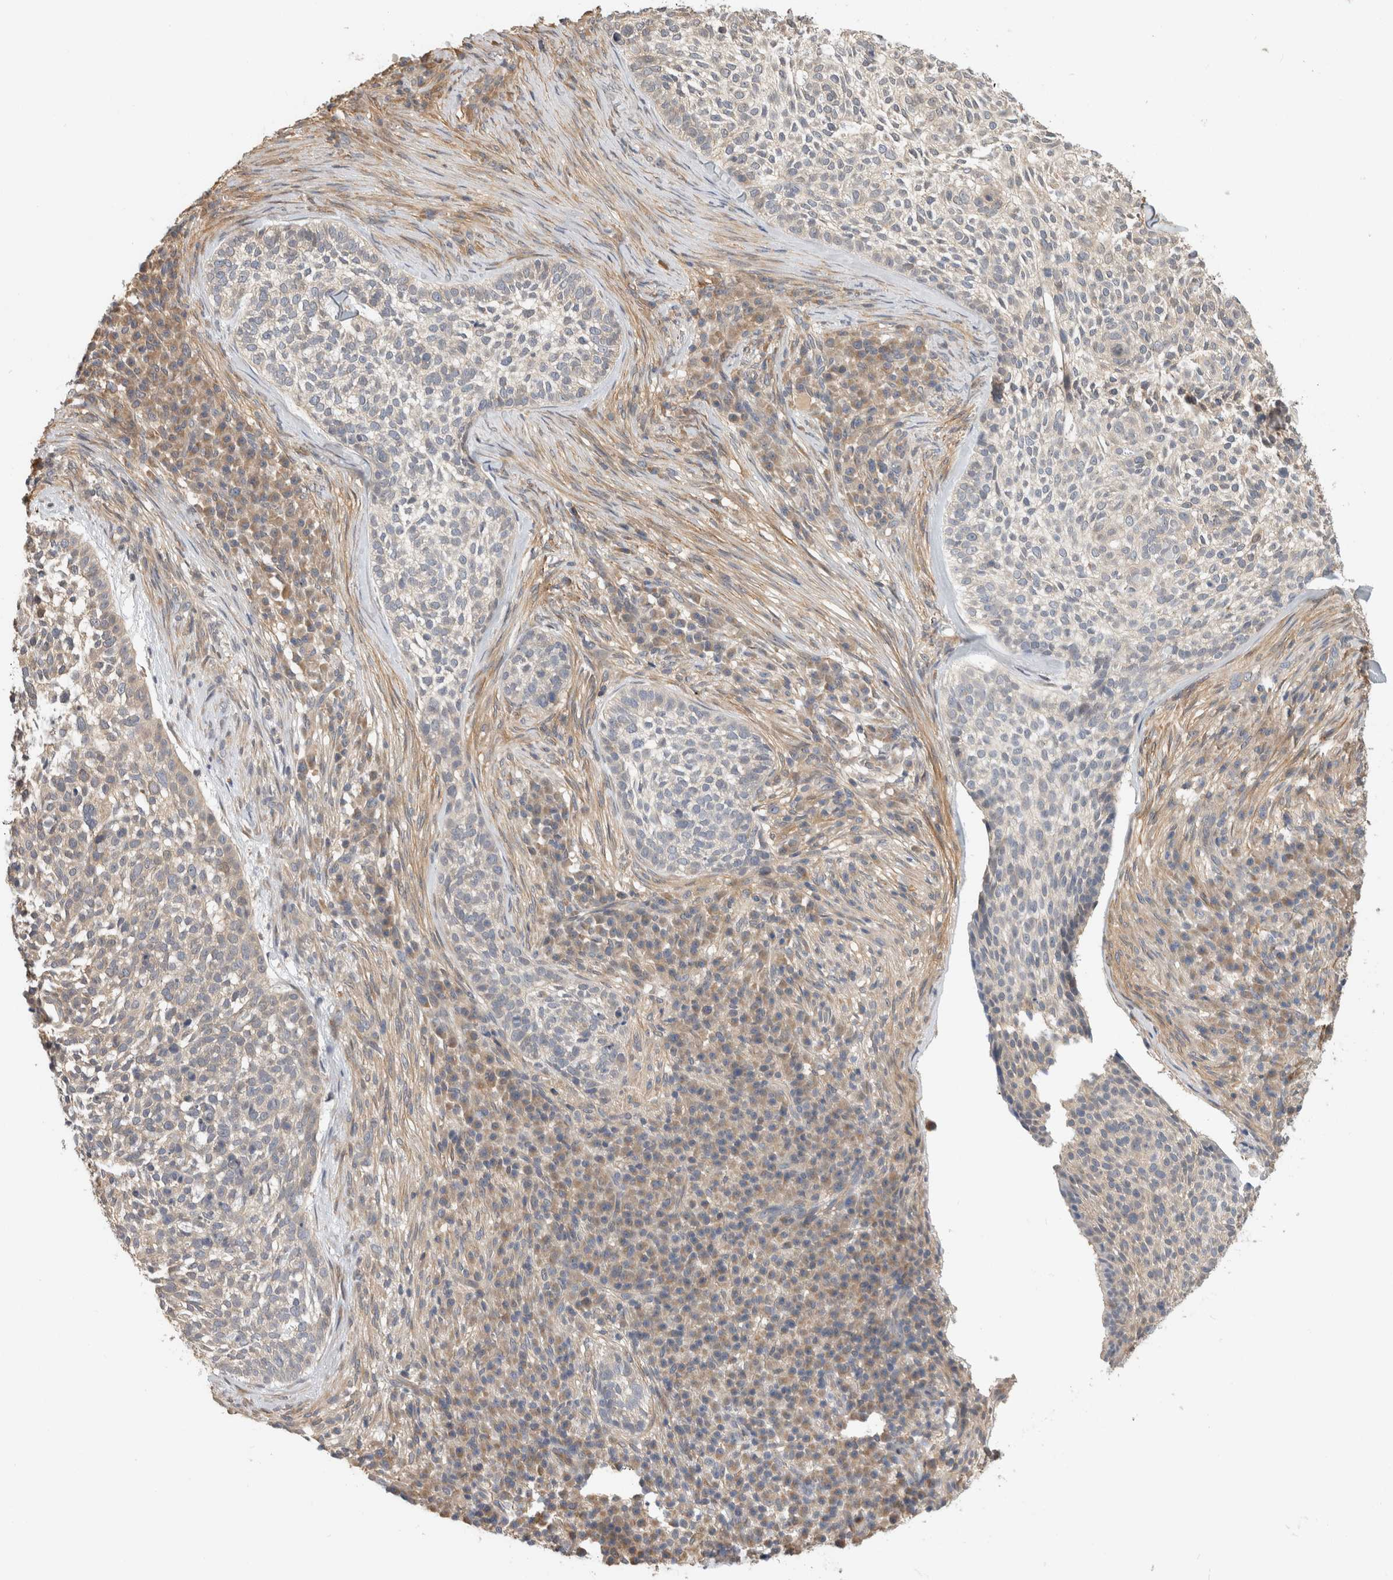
{"staining": {"intensity": "negative", "quantity": "none", "location": "none"}, "tissue": "skin cancer", "cell_type": "Tumor cells", "image_type": "cancer", "snomed": [{"axis": "morphology", "description": "Basal cell carcinoma"}, {"axis": "topography", "description": "Skin"}], "caption": "Immunohistochemistry of human skin cancer (basal cell carcinoma) demonstrates no expression in tumor cells.", "gene": "PGM1", "patient": {"sex": "female", "age": 64}}